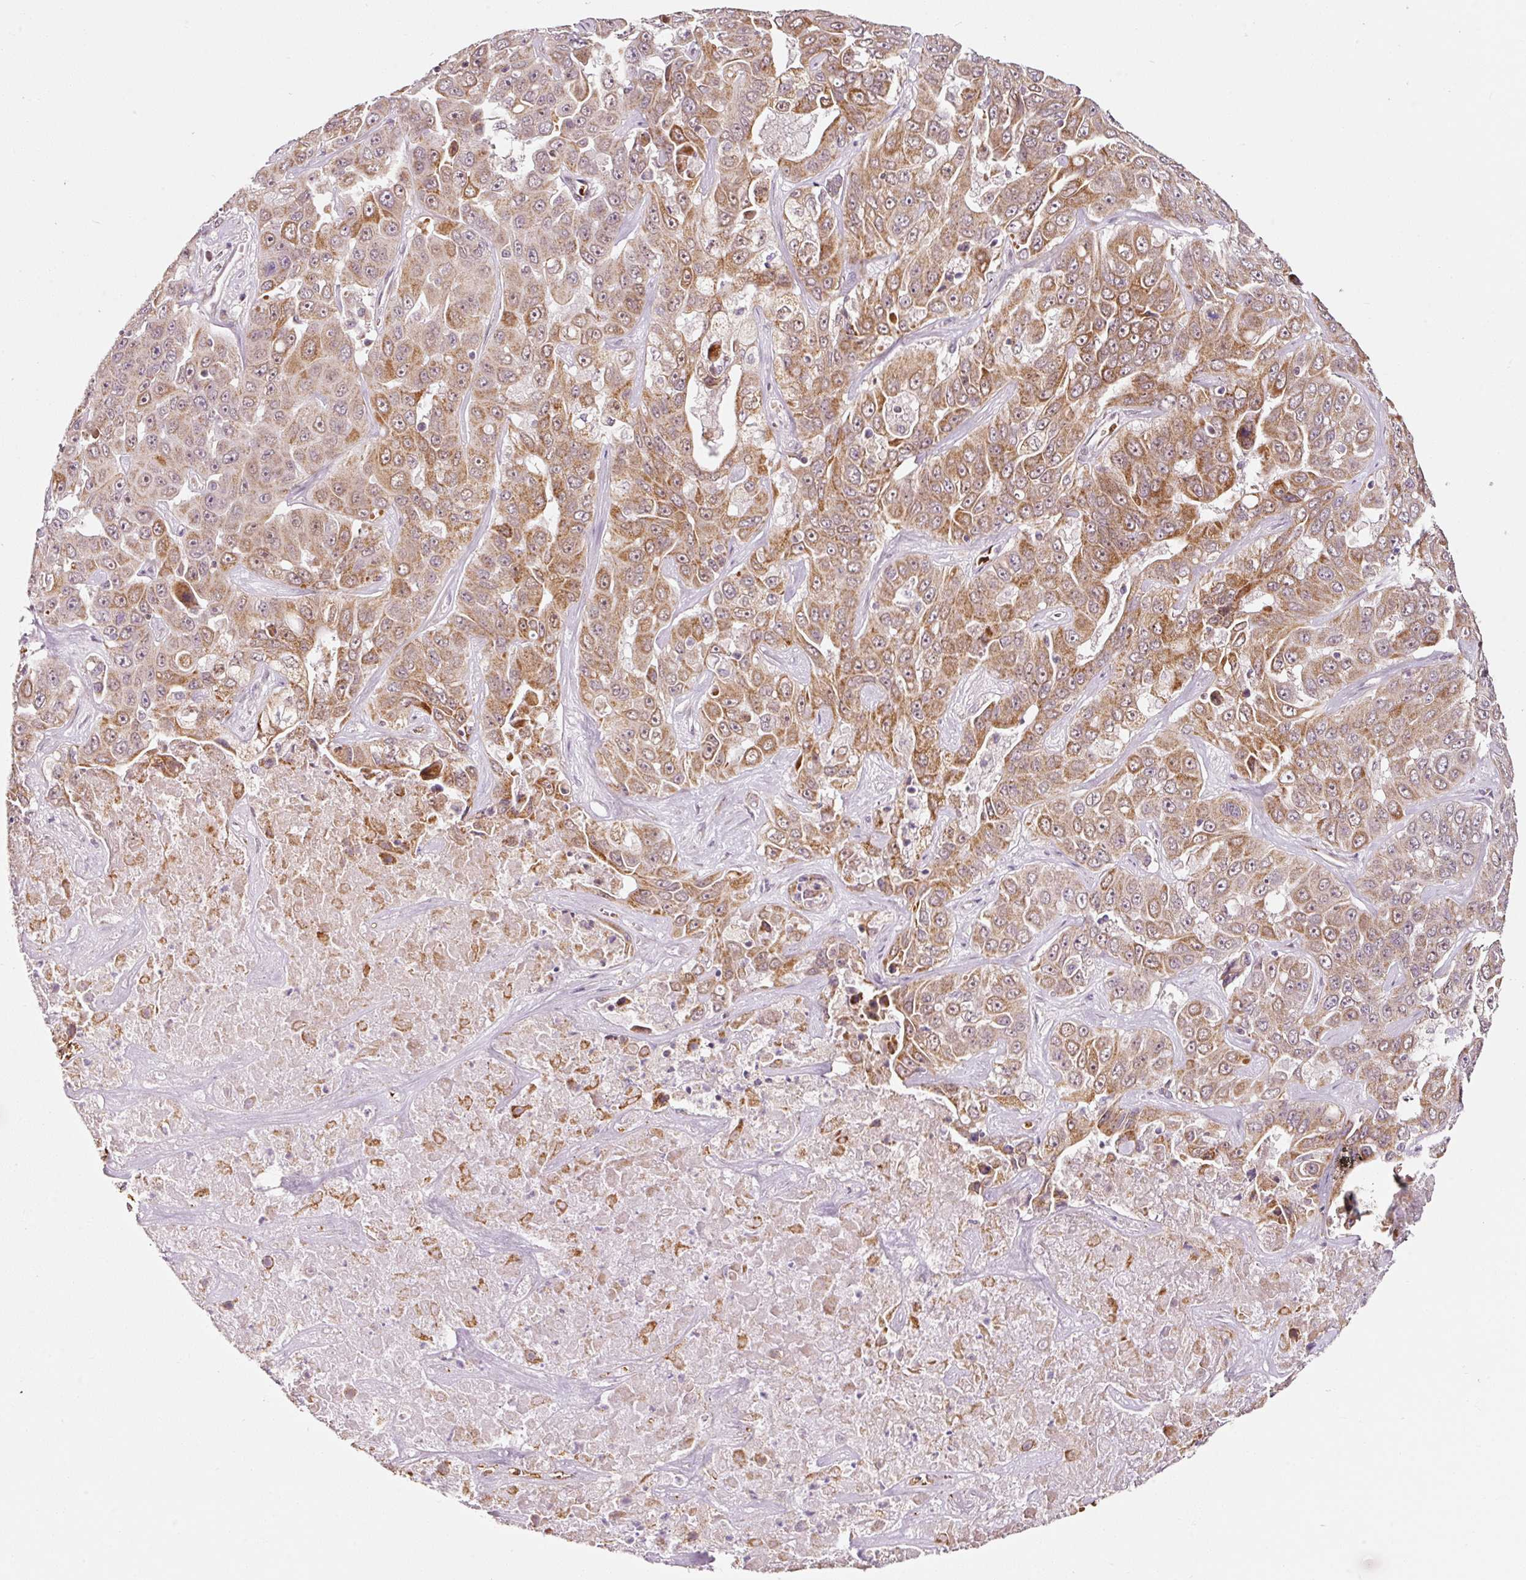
{"staining": {"intensity": "moderate", "quantity": ">75%", "location": "cytoplasmic/membranous,nuclear"}, "tissue": "liver cancer", "cell_type": "Tumor cells", "image_type": "cancer", "snomed": [{"axis": "morphology", "description": "Cholangiocarcinoma"}, {"axis": "topography", "description": "Liver"}], "caption": "This is an image of immunohistochemistry staining of cholangiocarcinoma (liver), which shows moderate expression in the cytoplasmic/membranous and nuclear of tumor cells.", "gene": "ZNF460", "patient": {"sex": "female", "age": 52}}